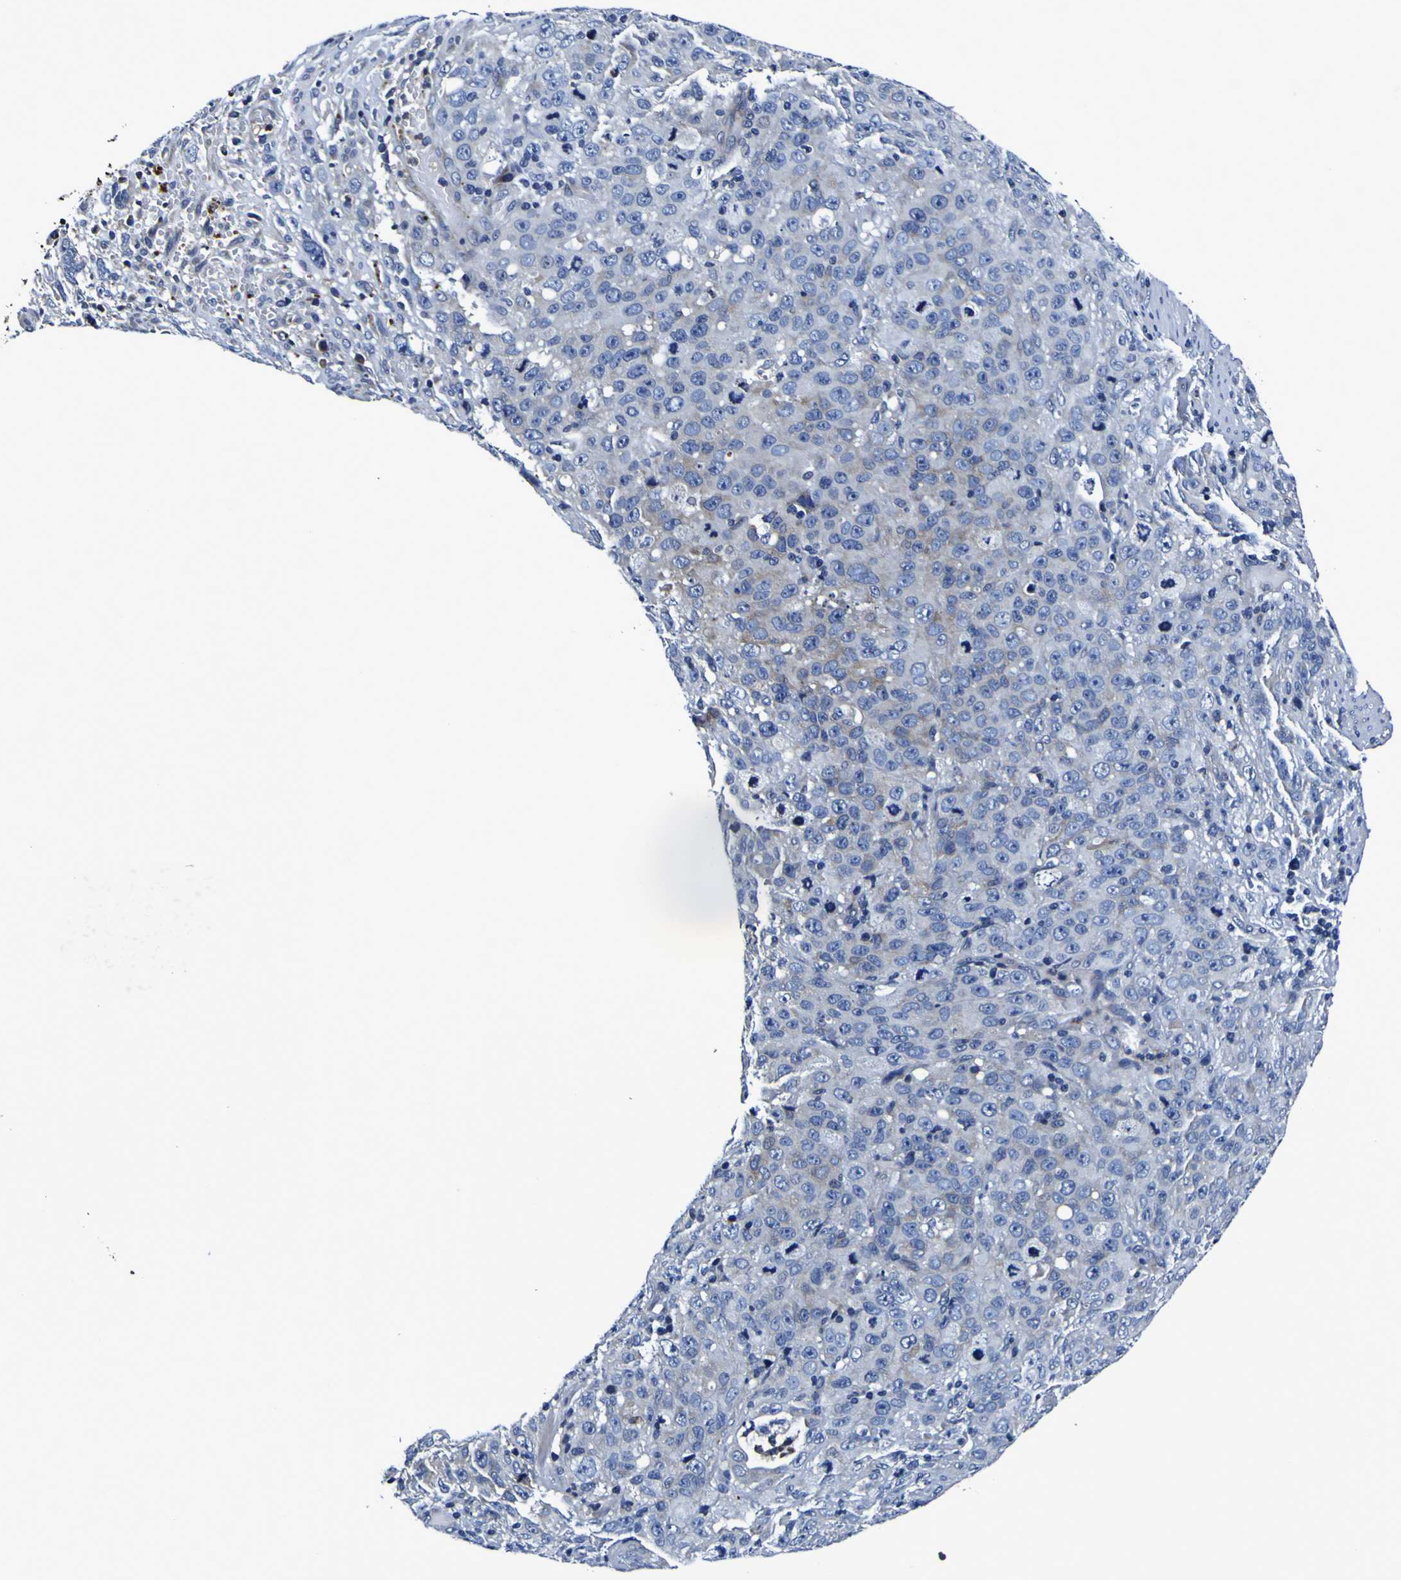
{"staining": {"intensity": "negative", "quantity": "none", "location": "none"}, "tissue": "stomach cancer", "cell_type": "Tumor cells", "image_type": "cancer", "snomed": [{"axis": "morphology", "description": "Normal tissue, NOS"}, {"axis": "morphology", "description": "Adenocarcinoma, NOS"}, {"axis": "topography", "description": "Stomach"}], "caption": "Image shows no protein expression in tumor cells of stomach cancer (adenocarcinoma) tissue.", "gene": "PANK4", "patient": {"sex": "male", "age": 48}}